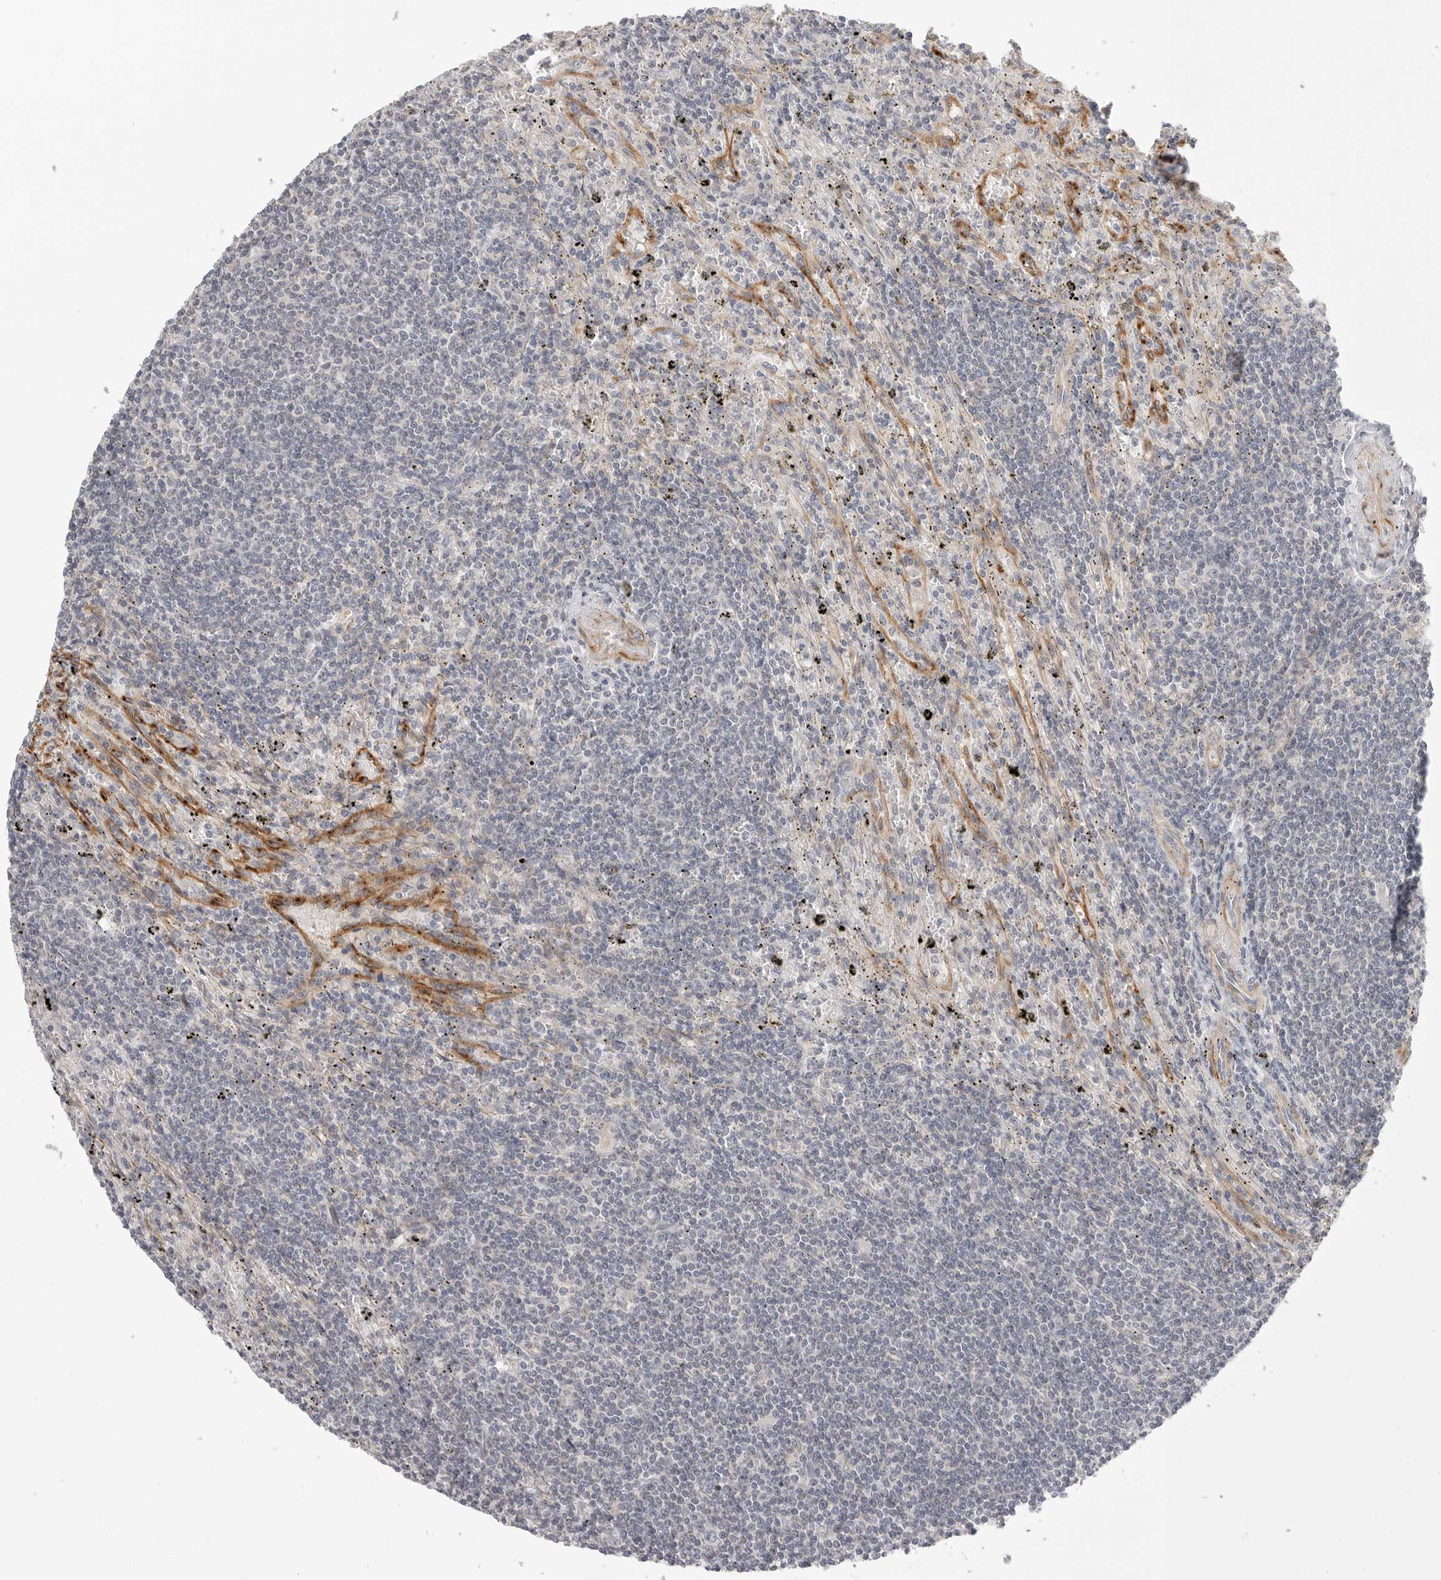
{"staining": {"intensity": "negative", "quantity": "none", "location": "none"}, "tissue": "lymphoma", "cell_type": "Tumor cells", "image_type": "cancer", "snomed": [{"axis": "morphology", "description": "Malignant lymphoma, non-Hodgkin's type, Low grade"}, {"axis": "topography", "description": "Spleen"}], "caption": "The micrograph shows no staining of tumor cells in lymphoma.", "gene": "STAB2", "patient": {"sex": "male", "age": 76}}